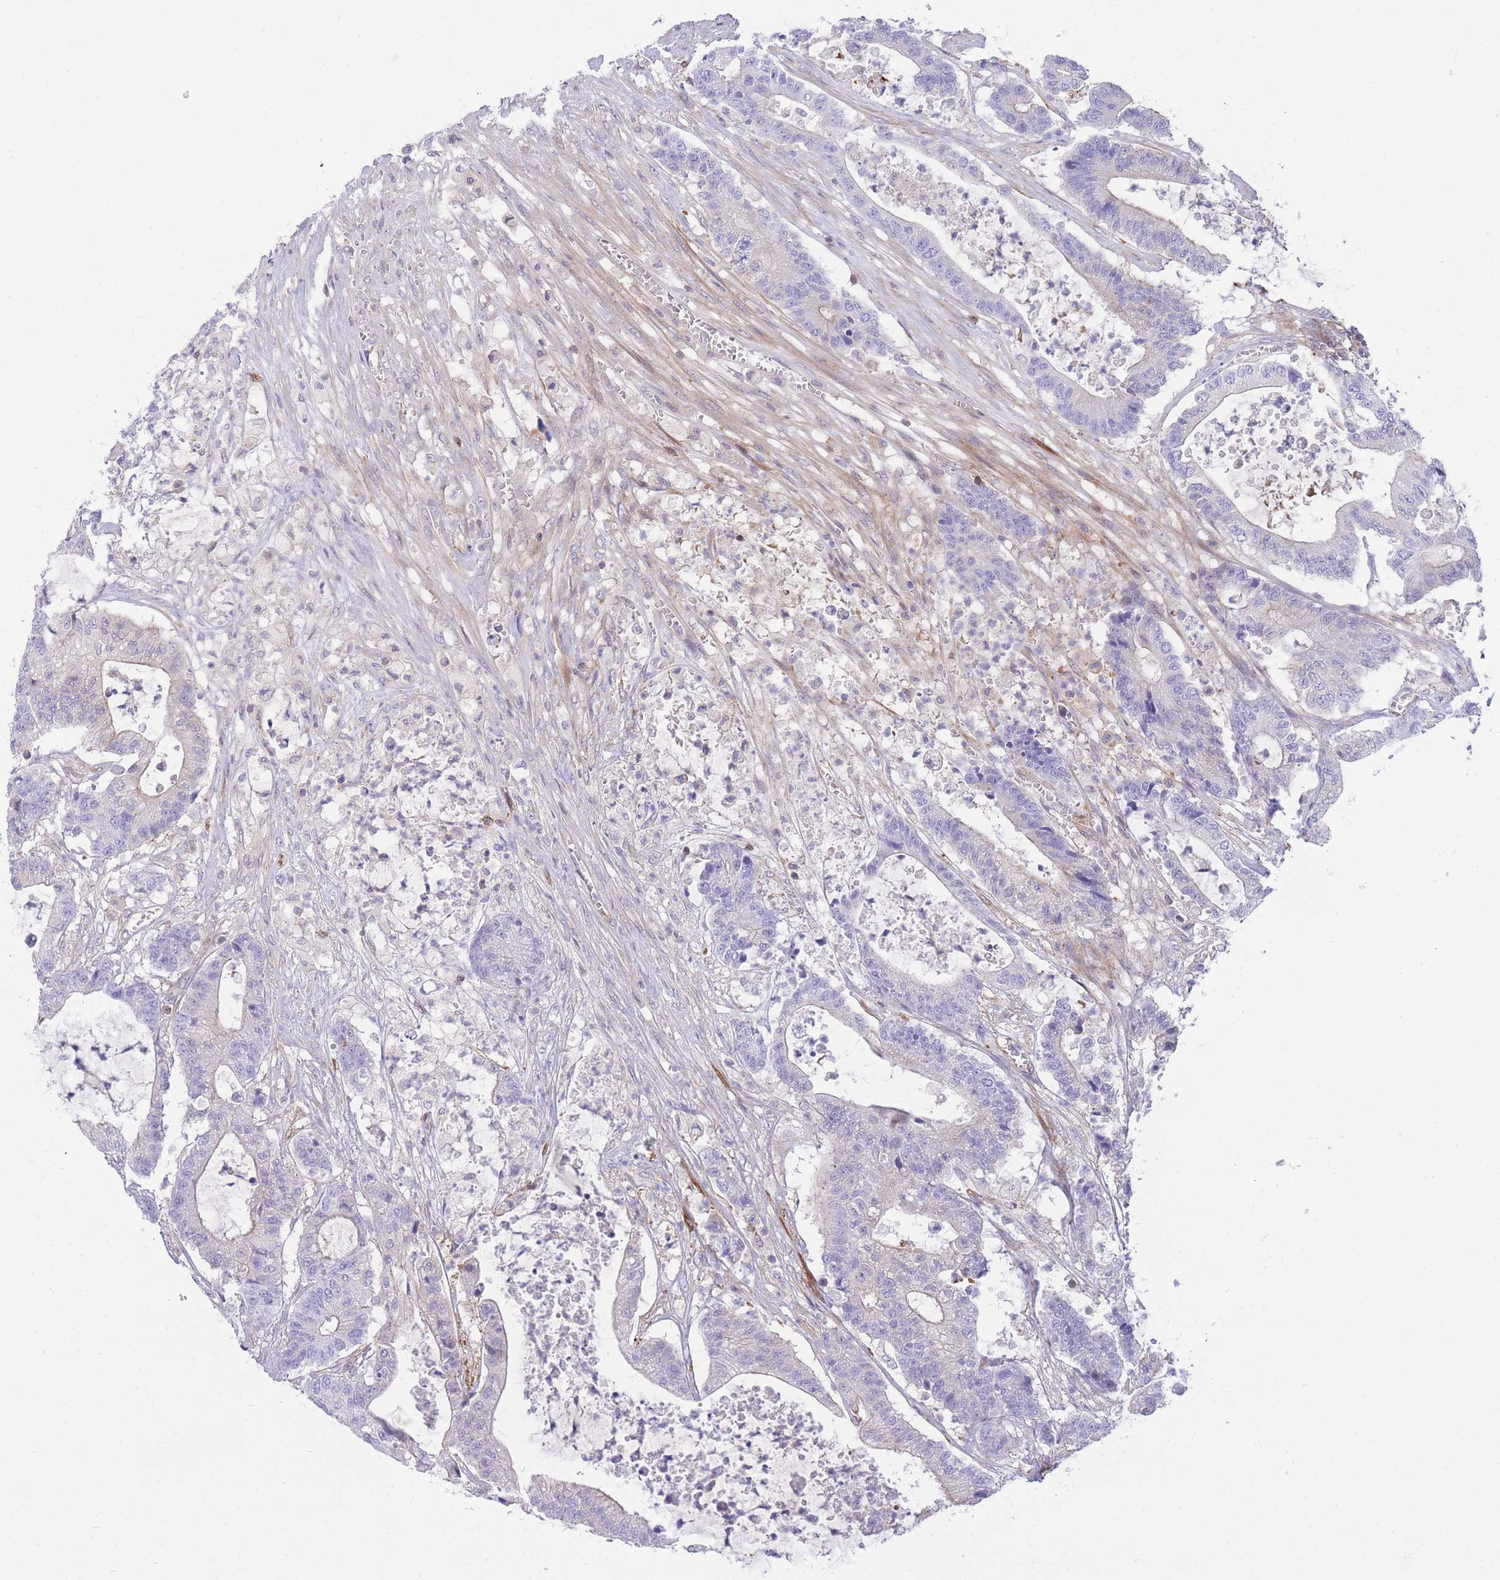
{"staining": {"intensity": "negative", "quantity": "none", "location": "none"}, "tissue": "colorectal cancer", "cell_type": "Tumor cells", "image_type": "cancer", "snomed": [{"axis": "morphology", "description": "Adenocarcinoma, NOS"}, {"axis": "topography", "description": "Colon"}], "caption": "DAB immunohistochemical staining of adenocarcinoma (colorectal) demonstrates no significant staining in tumor cells.", "gene": "FBN3", "patient": {"sex": "female", "age": 84}}